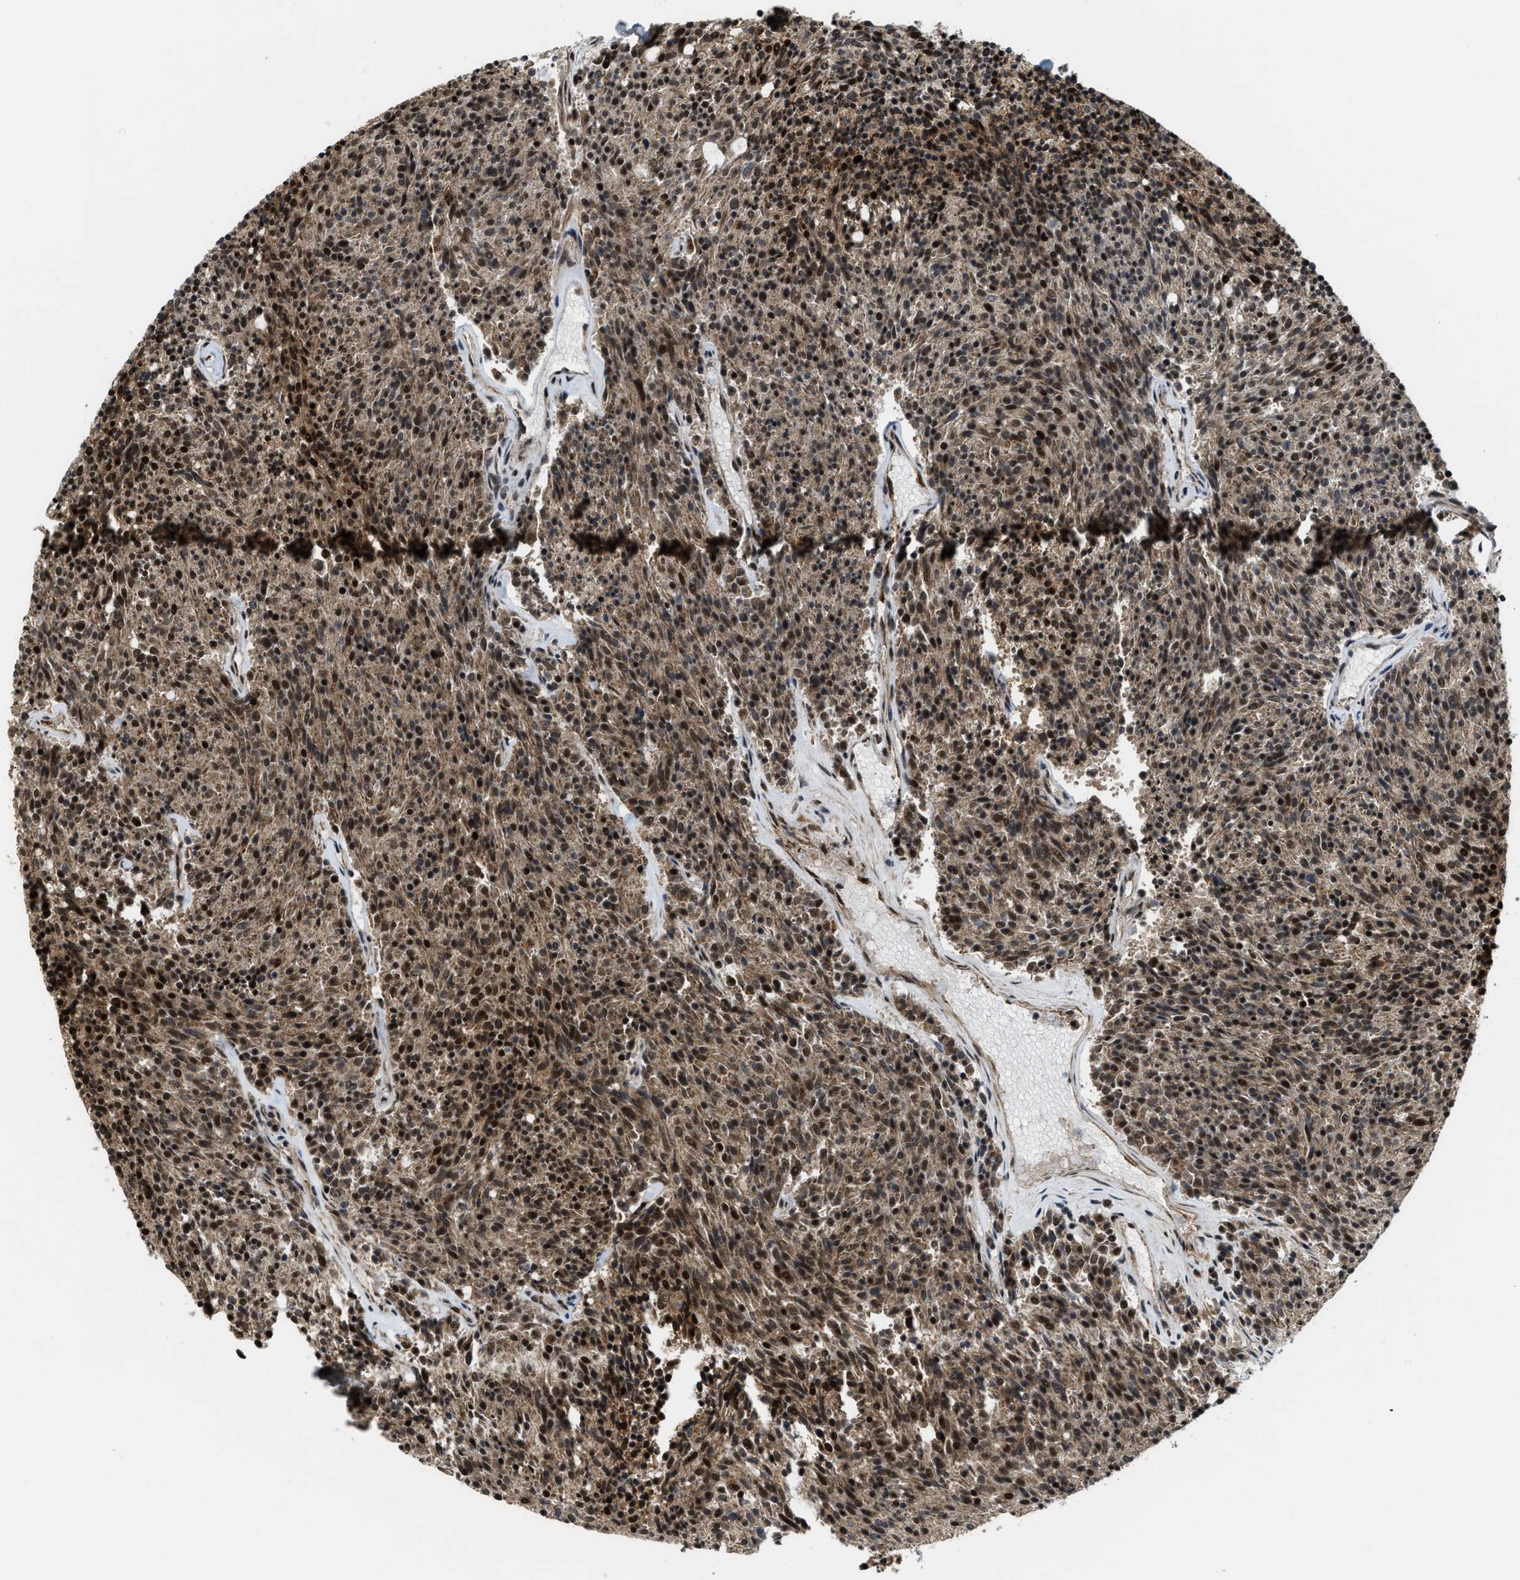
{"staining": {"intensity": "strong", "quantity": ">75%", "location": "cytoplasmic/membranous,nuclear"}, "tissue": "carcinoid", "cell_type": "Tumor cells", "image_type": "cancer", "snomed": [{"axis": "morphology", "description": "Carcinoid, malignant, NOS"}, {"axis": "topography", "description": "Pancreas"}], "caption": "Strong cytoplasmic/membranous and nuclear protein staining is identified in about >75% of tumor cells in carcinoid.", "gene": "ZNF250", "patient": {"sex": "female", "age": 54}}